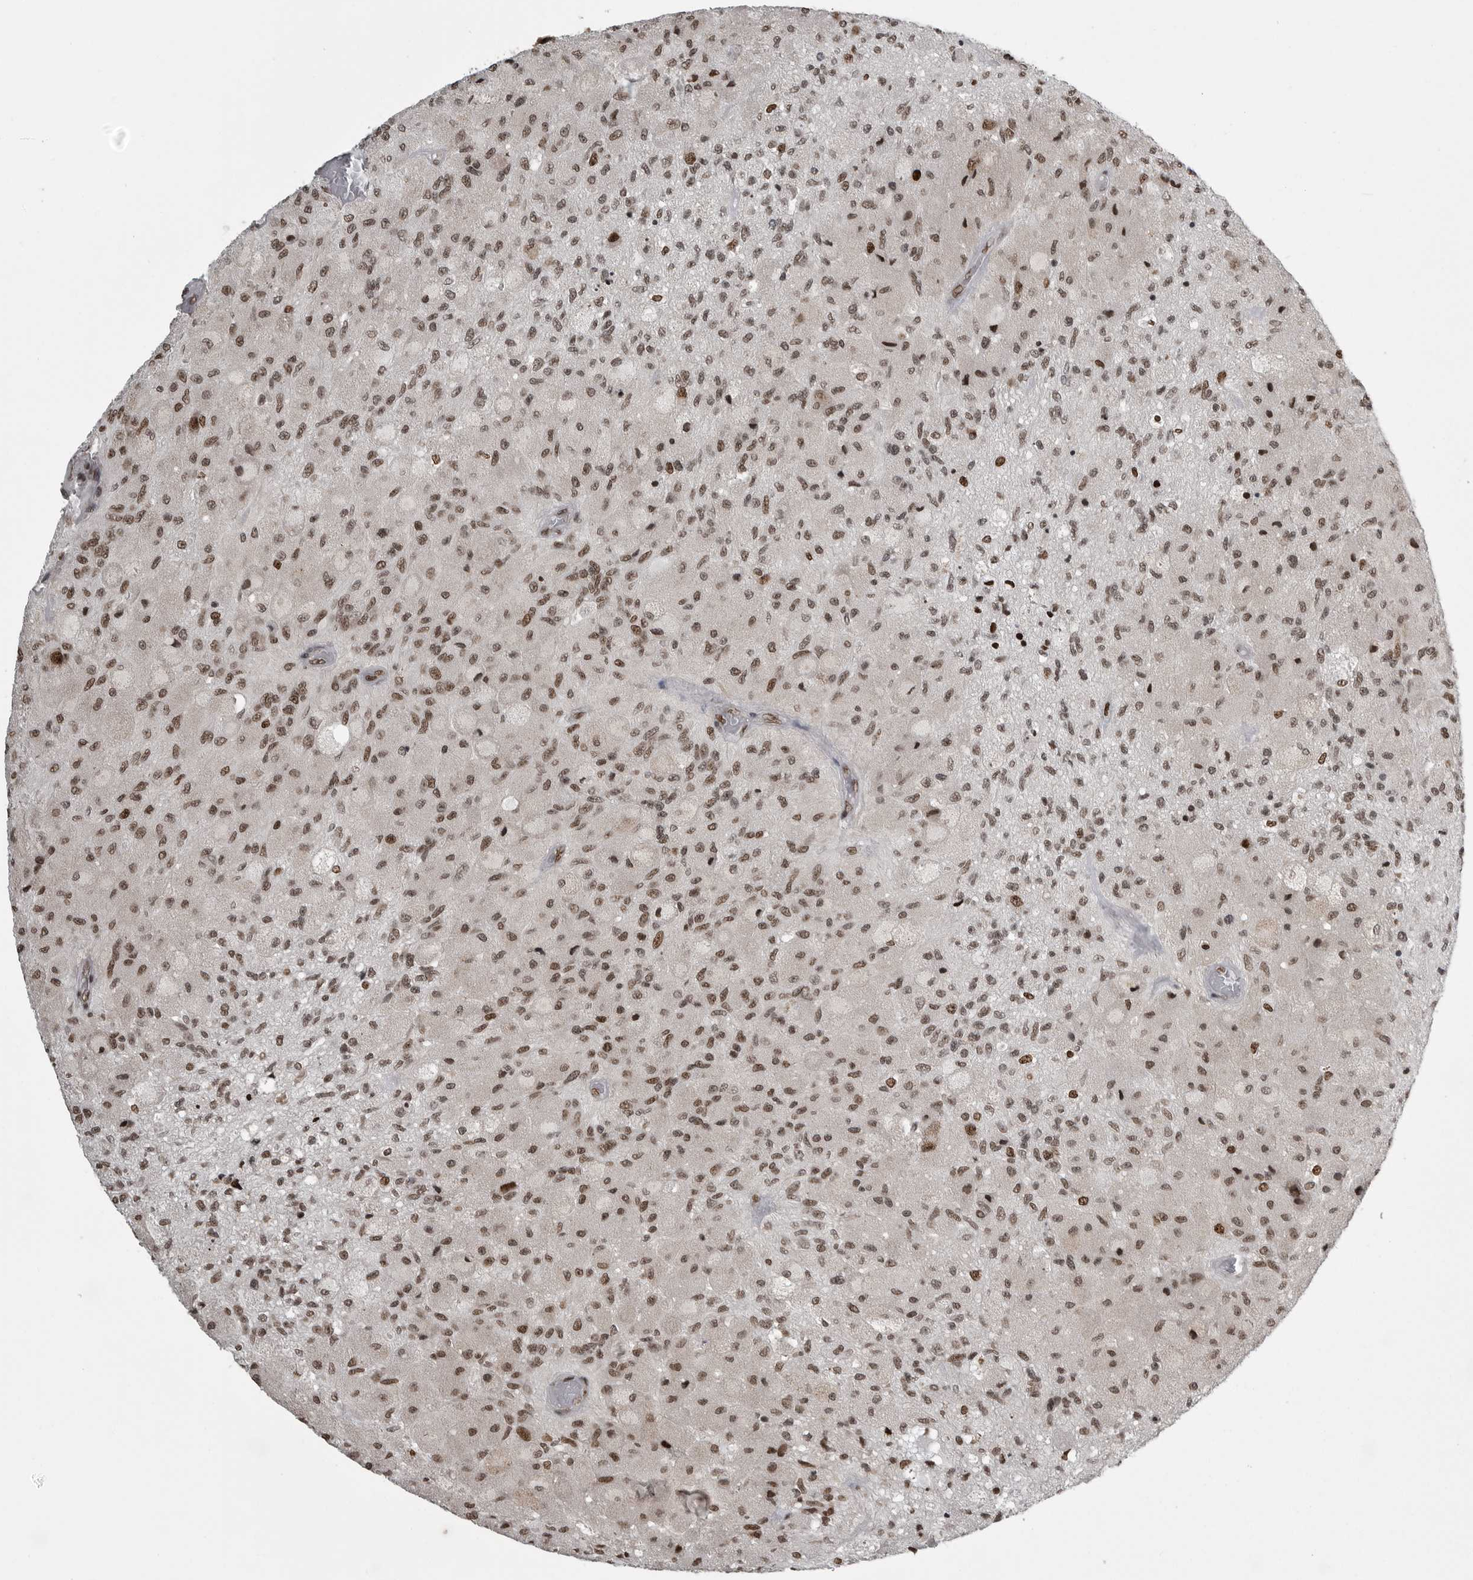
{"staining": {"intensity": "moderate", "quantity": ">75%", "location": "nuclear"}, "tissue": "glioma", "cell_type": "Tumor cells", "image_type": "cancer", "snomed": [{"axis": "morphology", "description": "Normal tissue, NOS"}, {"axis": "morphology", "description": "Glioma, malignant, High grade"}, {"axis": "topography", "description": "Cerebral cortex"}], "caption": "IHC photomicrograph of human malignant glioma (high-grade) stained for a protein (brown), which demonstrates medium levels of moderate nuclear staining in about >75% of tumor cells.", "gene": "YAF2", "patient": {"sex": "male", "age": 77}}